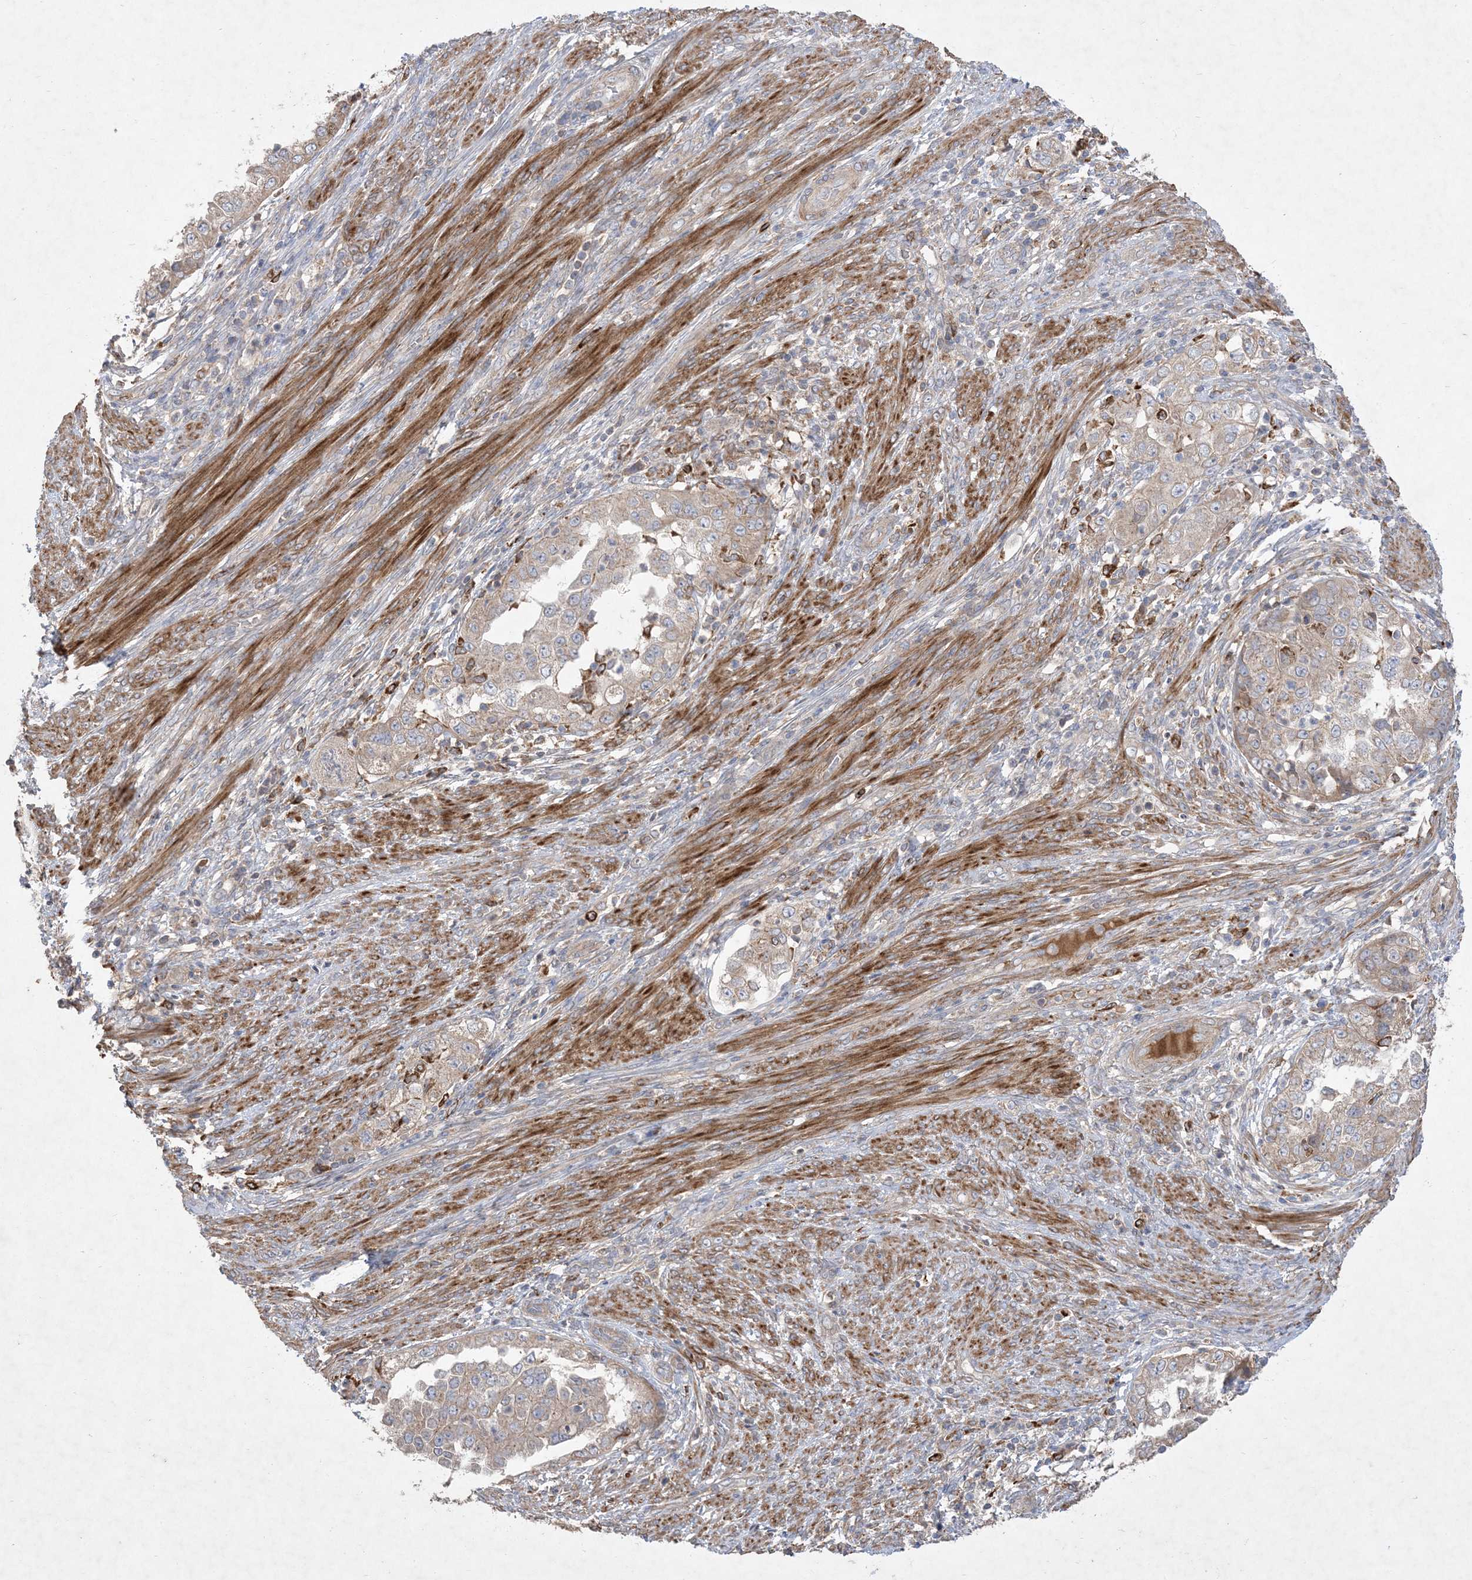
{"staining": {"intensity": "weak", "quantity": "25%-75%", "location": "cytoplasmic/membranous"}, "tissue": "endometrial cancer", "cell_type": "Tumor cells", "image_type": "cancer", "snomed": [{"axis": "morphology", "description": "Adenocarcinoma, NOS"}, {"axis": "topography", "description": "Endometrium"}], "caption": "Protein staining demonstrates weak cytoplasmic/membranous staining in about 25%-75% of tumor cells in endometrial cancer.", "gene": "MASP2", "patient": {"sex": "female", "age": 85}}